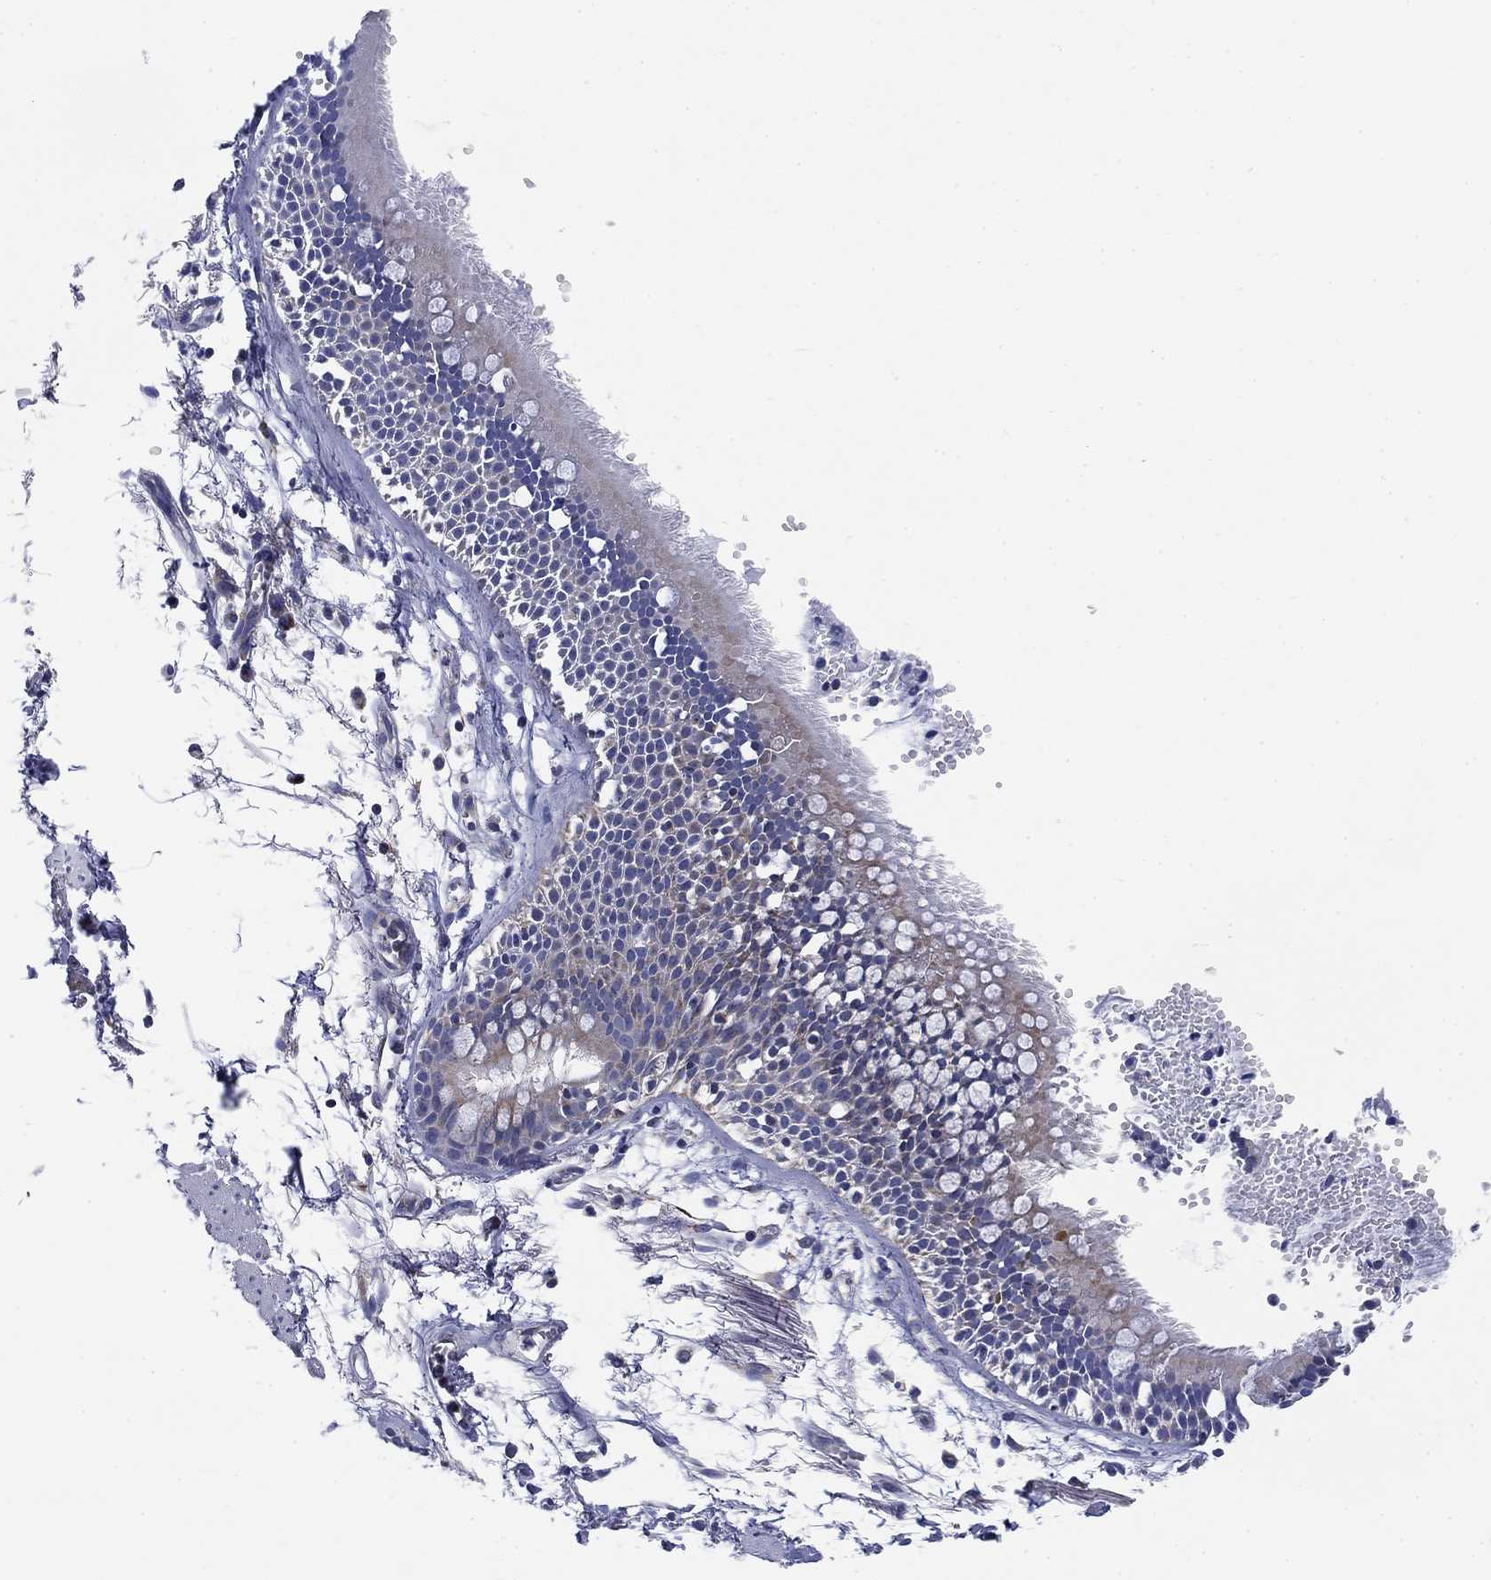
{"staining": {"intensity": "negative", "quantity": "none", "location": "none"}, "tissue": "adipose tissue", "cell_type": "Adipocytes", "image_type": "normal", "snomed": [{"axis": "morphology", "description": "Normal tissue, NOS"}, {"axis": "morphology", "description": "Squamous cell carcinoma, NOS"}, {"axis": "topography", "description": "Cartilage tissue"}, {"axis": "topography", "description": "Lung"}], "caption": "Immunohistochemistry image of benign adipose tissue: adipose tissue stained with DAB (3,3'-diaminobenzidine) demonstrates no significant protein expression in adipocytes.", "gene": "NACAD", "patient": {"sex": "male", "age": 66}}